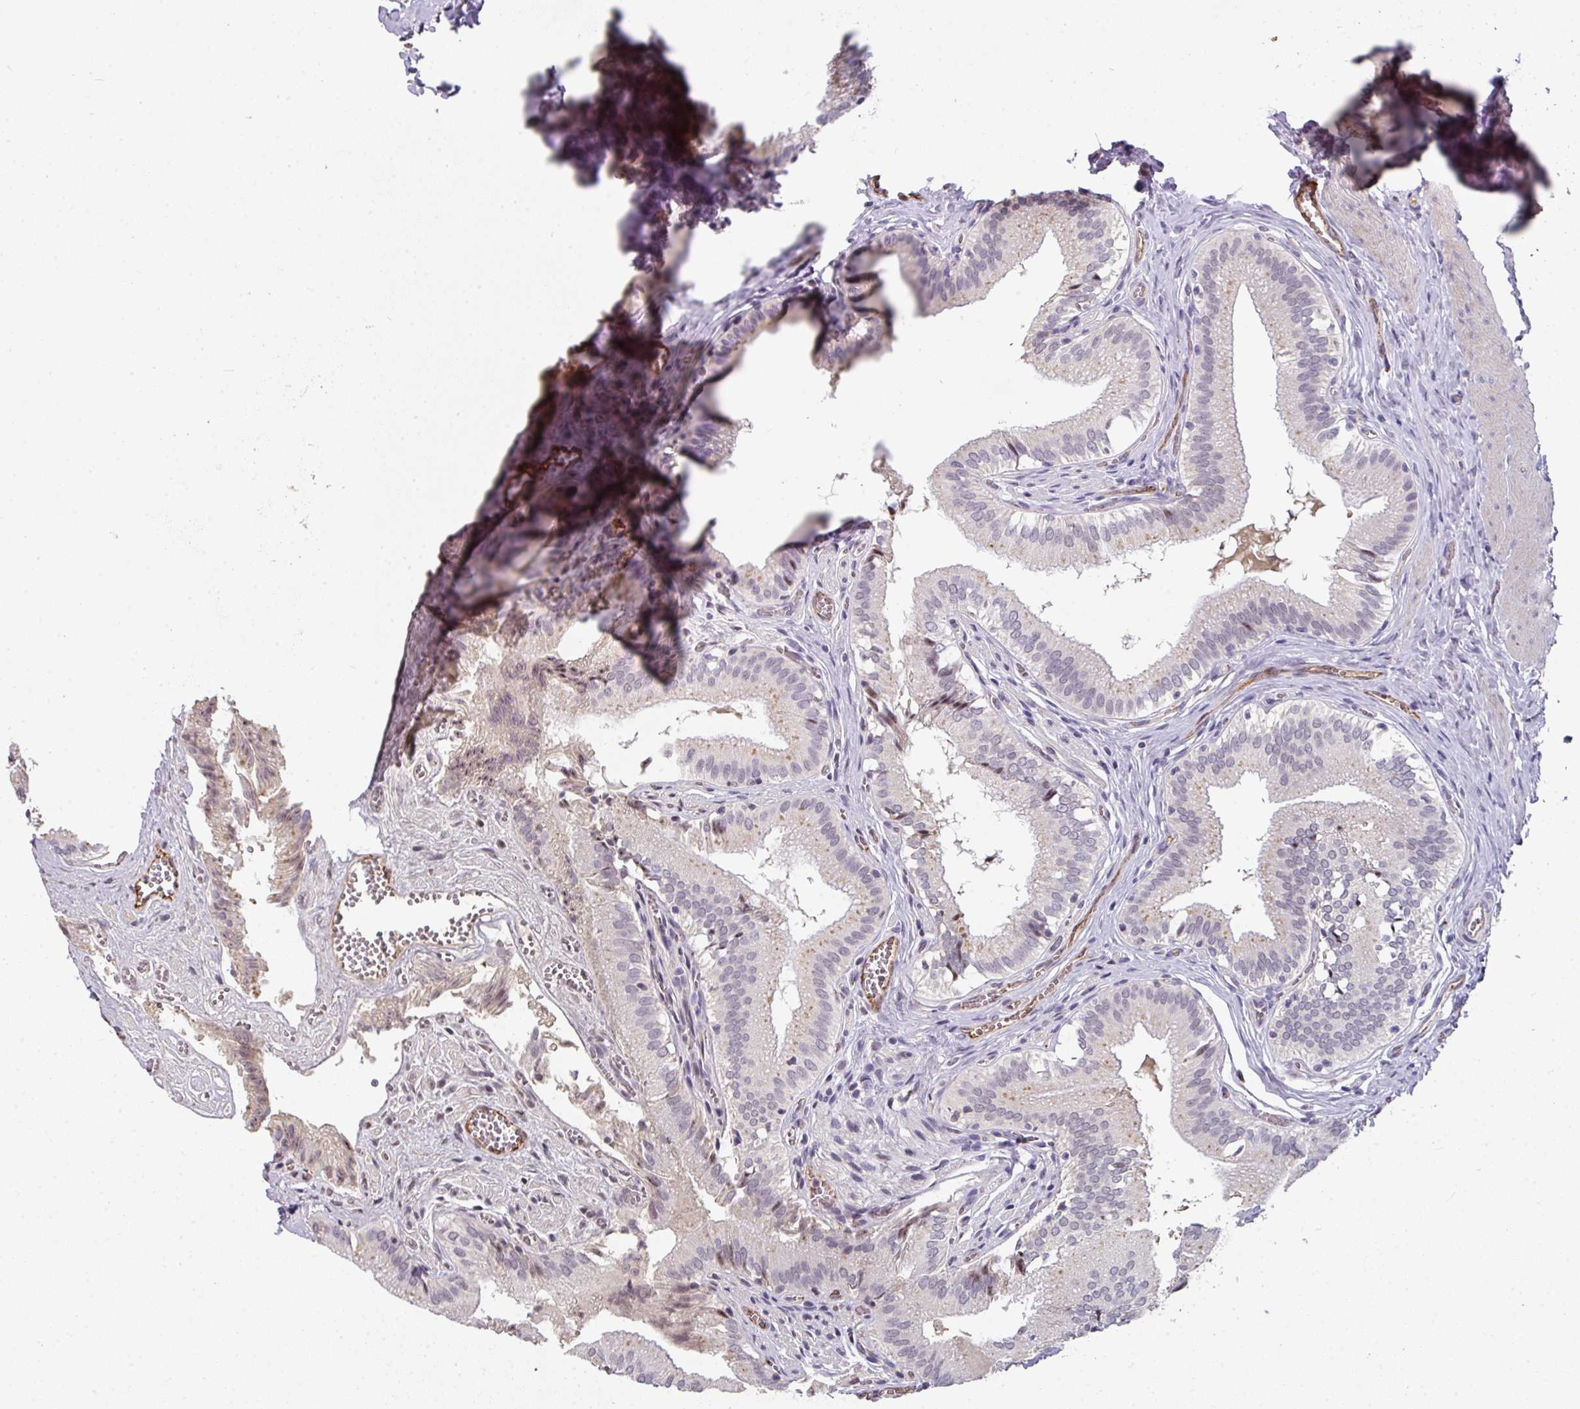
{"staining": {"intensity": "moderate", "quantity": "<25%", "location": "nuclear"}, "tissue": "gallbladder", "cell_type": "Glandular cells", "image_type": "normal", "snomed": [{"axis": "morphology", "description": "Normal tissue, NOS"}, {"axis": "topography", "description": "Gallbladder"}, {"axis": "topography", "description": "Peripheral nerve tissue"}], "caption": "Glandular cells show low levels of moderate nuclear expression in approximately <25% of cells in benign gallbladder. The protein is stained brown, and the nuclei are stained in blue (DAB (3,3'-diaminobenzidine) IHC with brightfield microscopy, high magnification).", "gene": "SIDT2", "patient": {"sex": "male", "age": 17}}